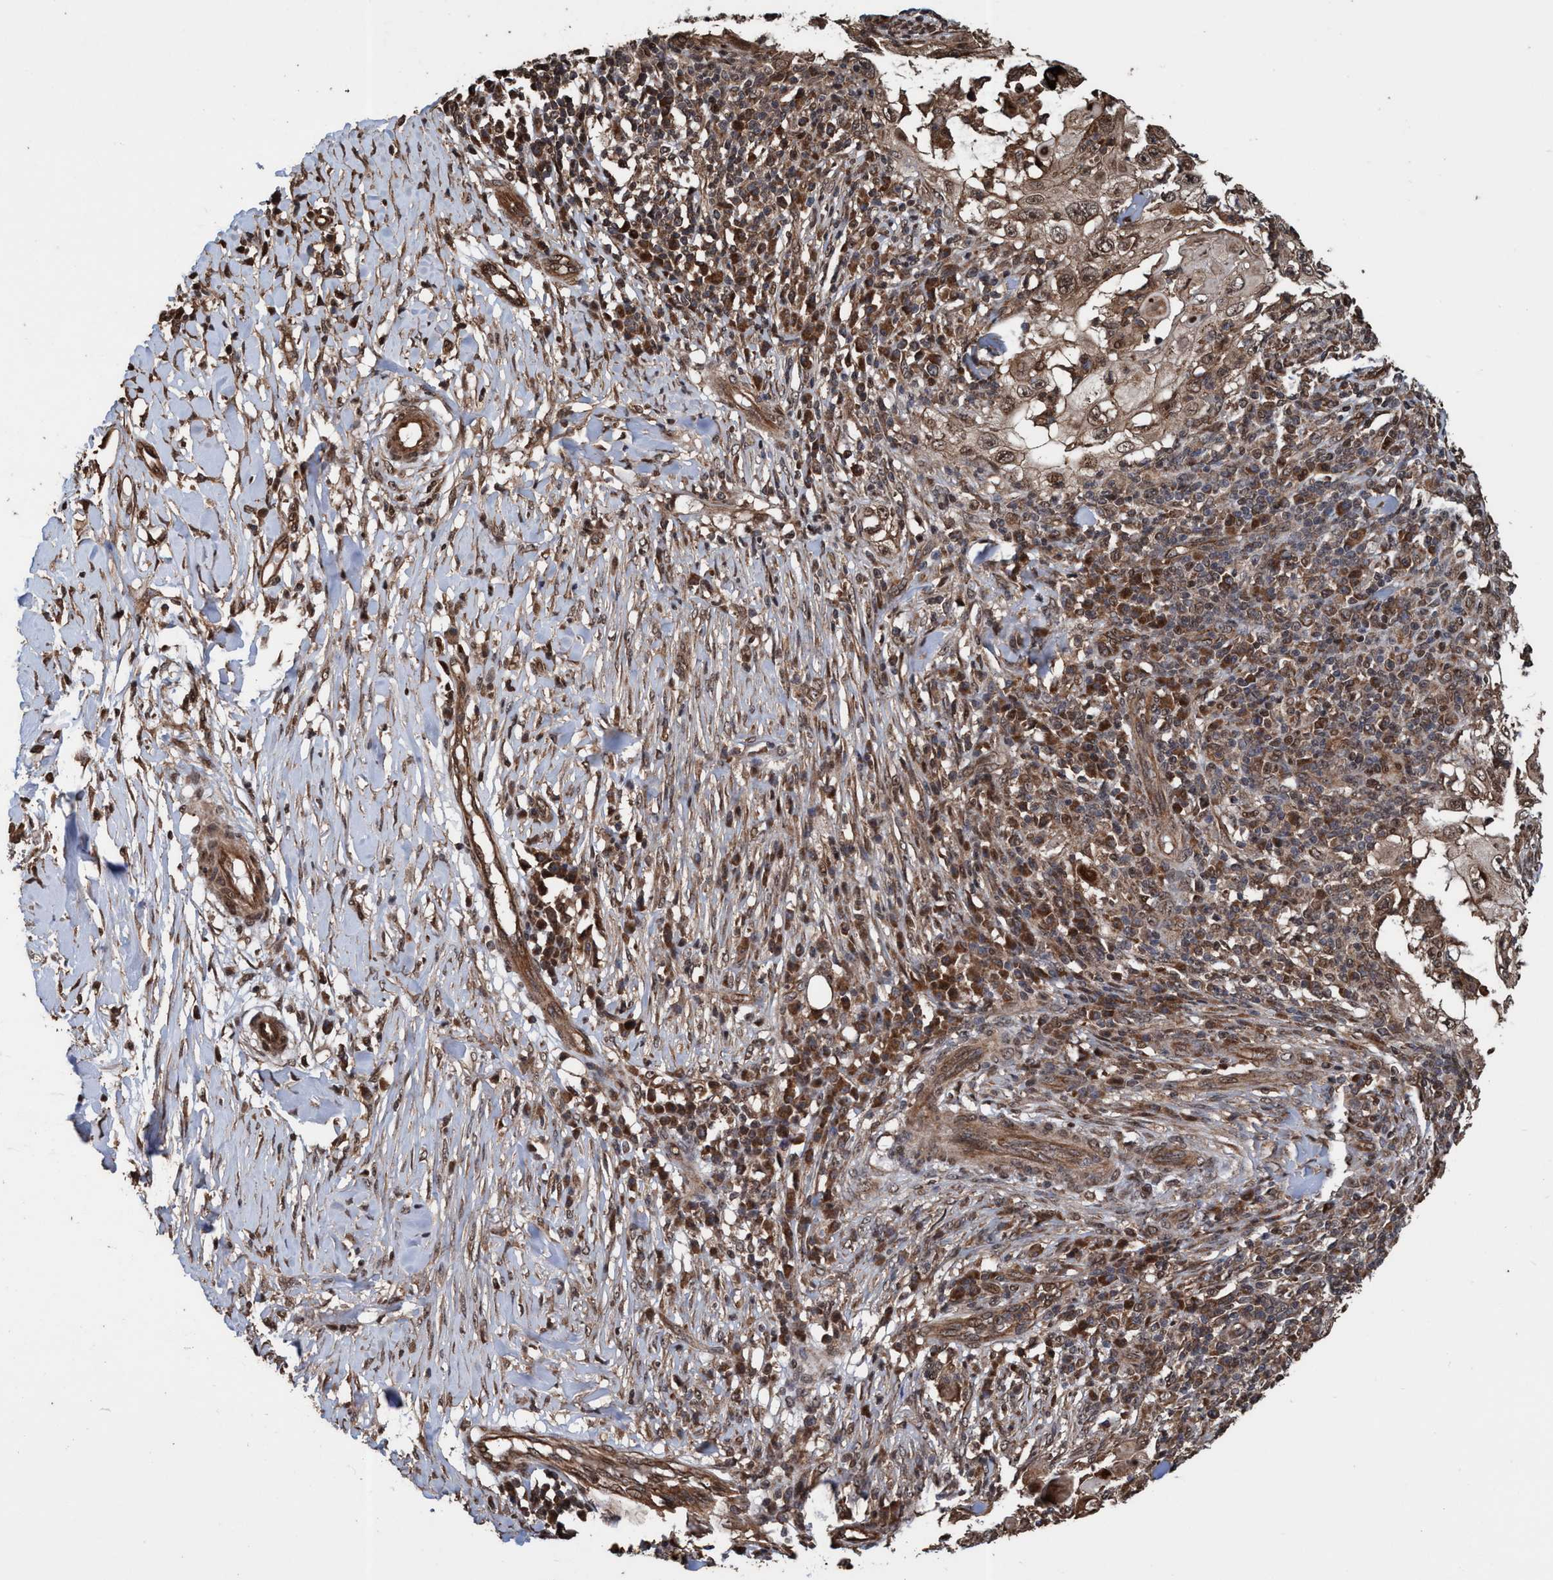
{"staining": {"intensity": "weak", "quantity": ">75%", "location": "cytoplasmic/membranous,nuclear"}, "tissue": "skin cancer", "cell_type": "Tumor cells", "image_type": "cancer", "snomed": [{"axis": "morphology", "description": "Squamous cell carcinoma, NOS"}, {"axis": "topography", "description": "Skin"}], "caption": "This is a micrograph of immunohistochemistry (IHC) staining of skin cancer (squamous cell carcinoma), which shows weak expression in the cytoplasmic/membranous and nuclear of tumor cells.", "gene": "TRPC7", "patient": {"sex": "male", "age": 86}}